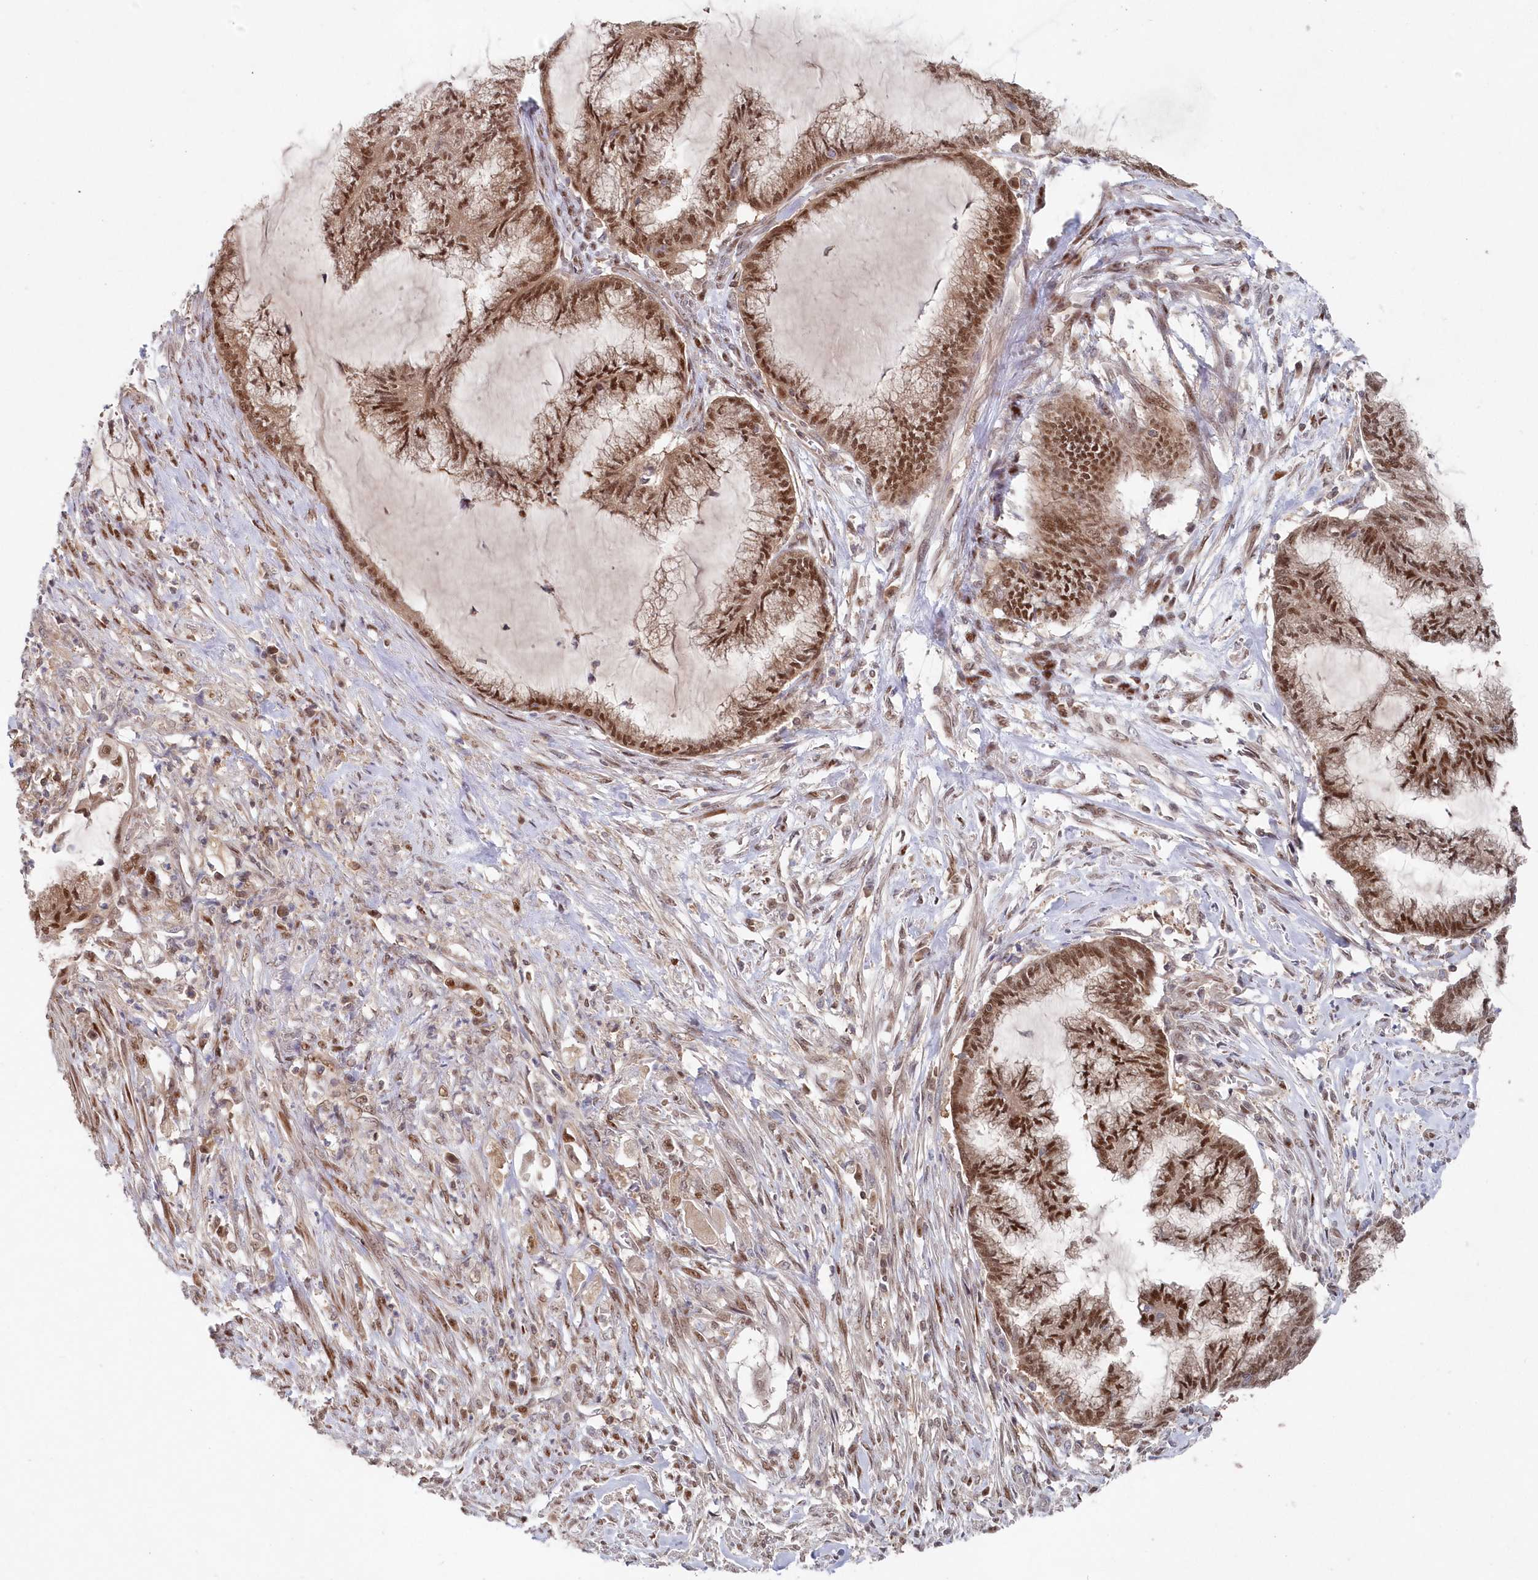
{"staining": {"intensity": "moderate", "quantity": ">75%", "location": "nuclear"}, "tissue": "endometrial cancer", "cell_type": "Tumor cells", "image_type": "cancer", "snomed": [{"axis": "morphology", "description": "Adenocarcinoma, NOS"}, {"axis": "topography", "description": "Endometrium"}], "caption": "Endometrial cancer (adenocarcinoma) stained with a protein marker shows moderate staining in tumor cells.", "gene": "ABHD14B", "patient": {"sex": "female", "age": 86}}